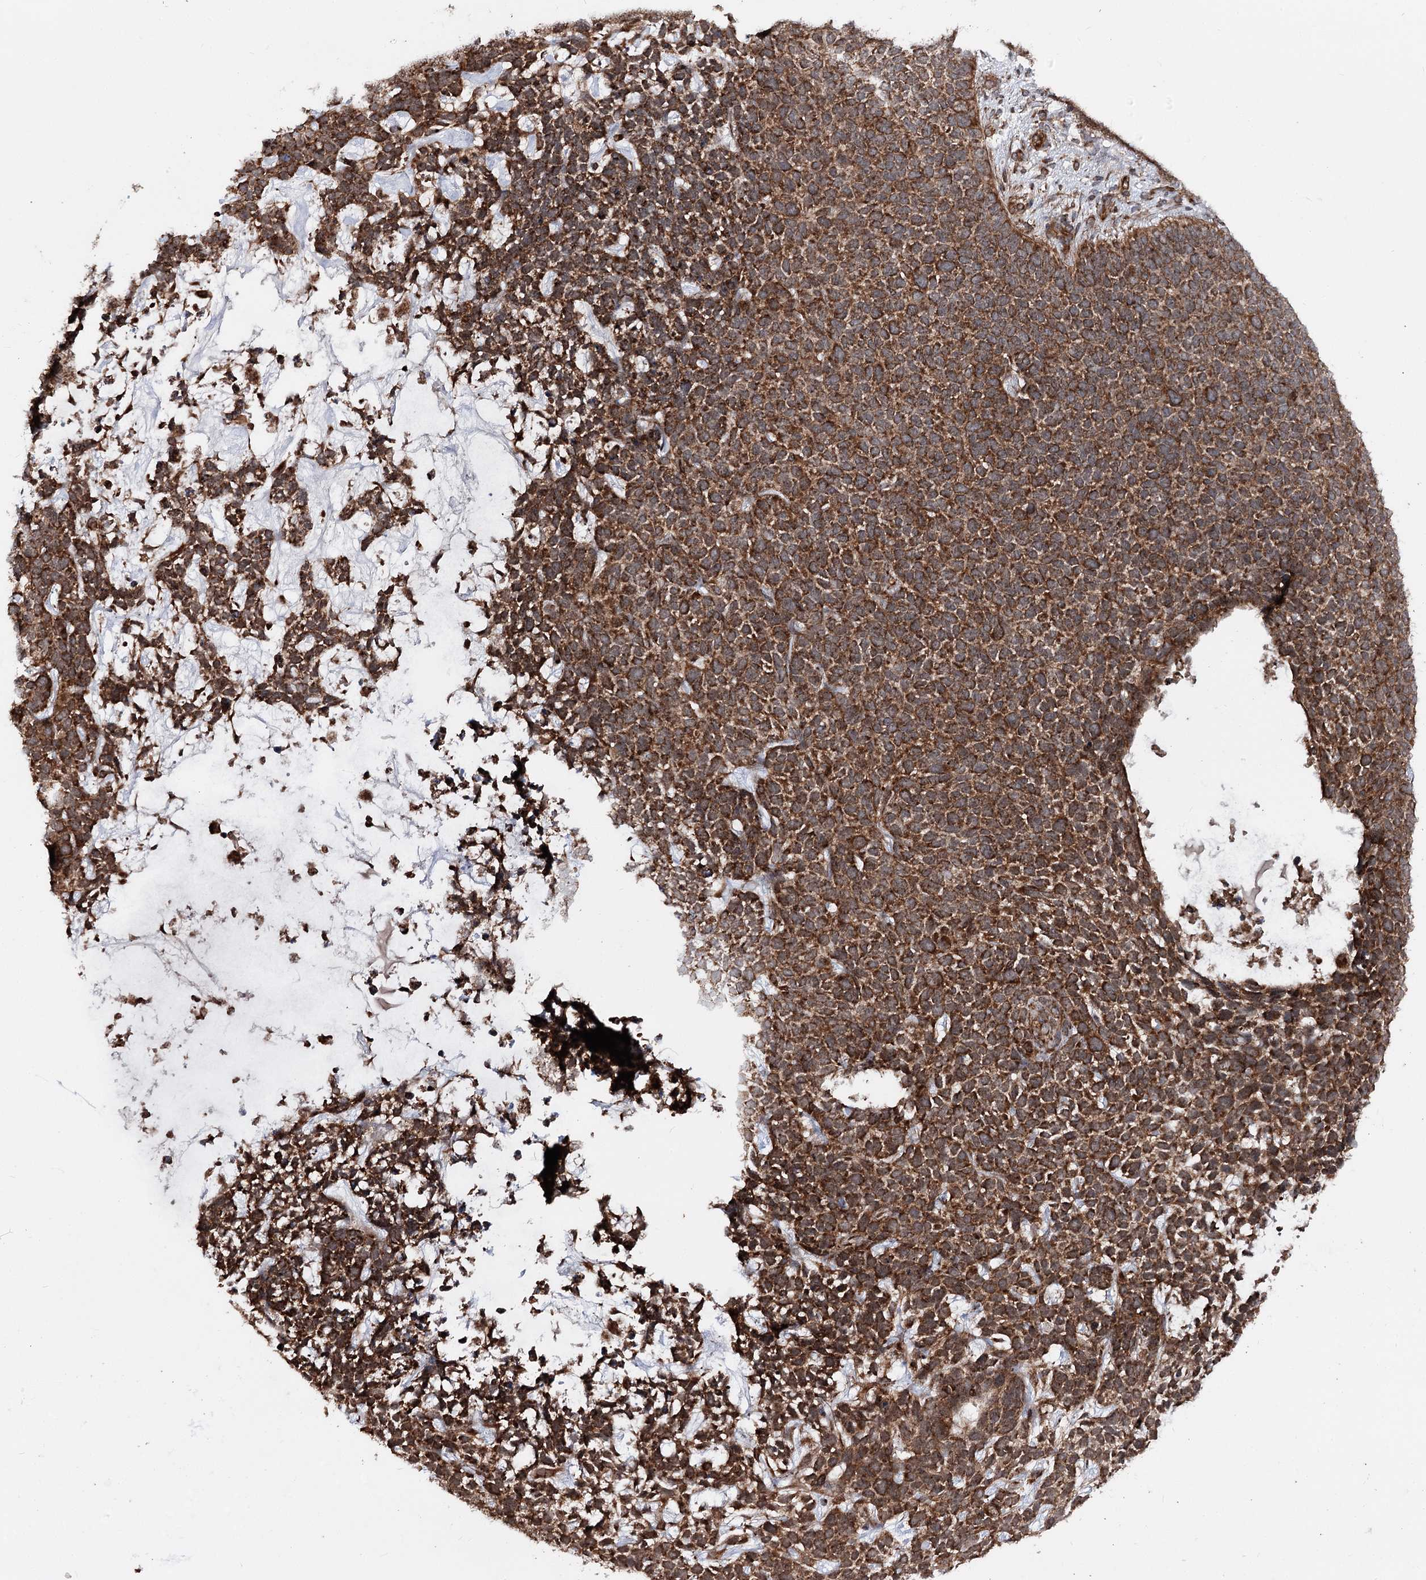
{"staining": {"intensity": "strong", "quantity": ">75%", "location": "cytoplasmic/membranous"}, "tissue": "skin cancer", "cell_type": "Tumor cells", "image_type": "cancer", "snomed": [{"axis": "morphology", "description": "Basal cell carcinoma"}, {"axis": "topography", "description": "Skin"}], "caption": "Immunohistochemical staining of skin cancer (basal cell carcinoma) exhibits strong cytoplasmic/membranous protein staining in approximately >75% of tumor cells. (DAB IHC with brightfield microscopy, high magnification).", "gene": "FGFR1OP2", "patient": {"sex": "female", "age": 84}}